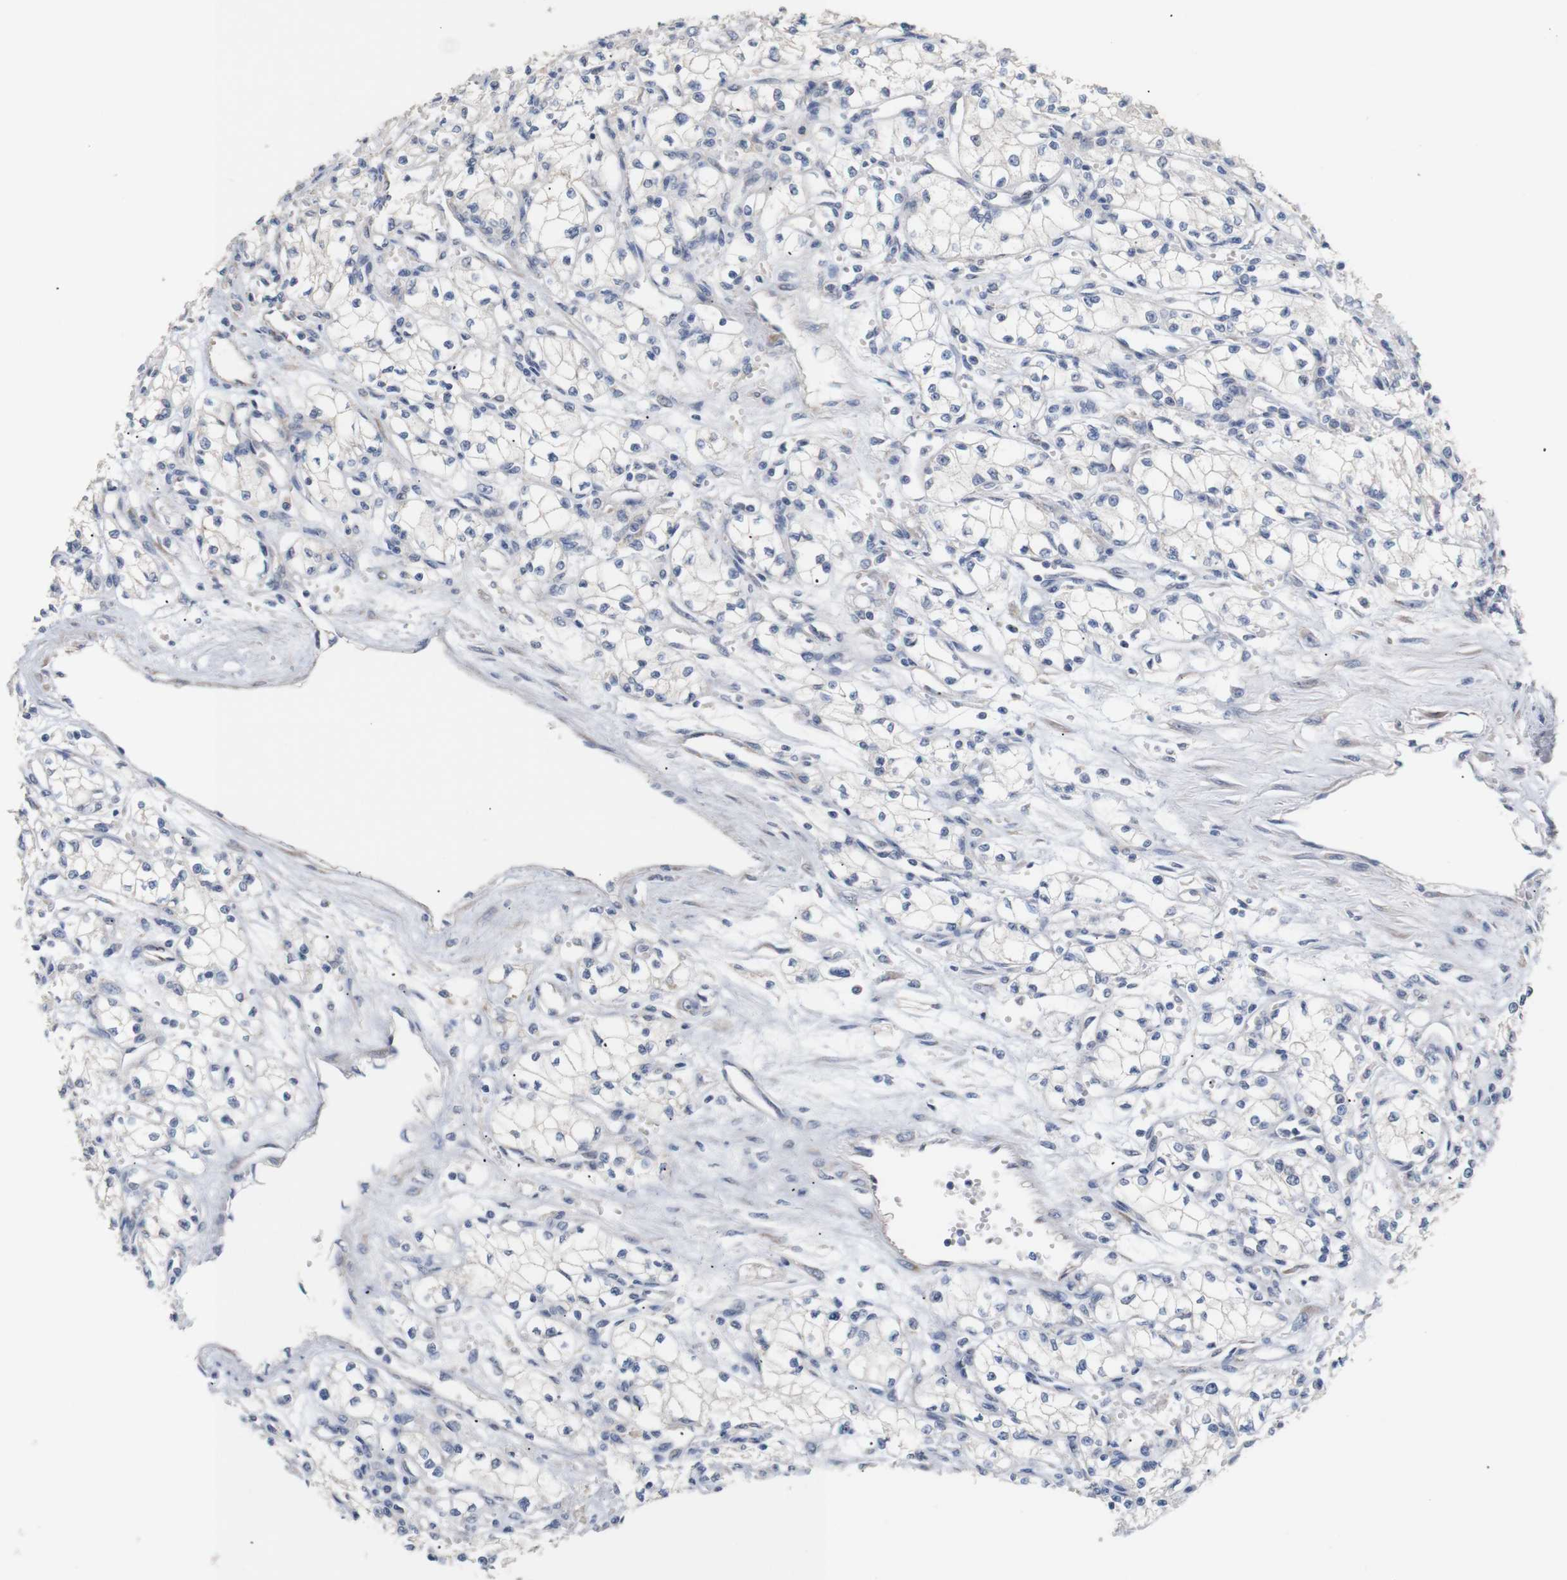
{"staining": {"intensity": "negative", "quantity": "none", "location": "none"}, "tissue": "renal cancer", "cell_type": "Tumor cells", "image_type": "cancer", "snomed": [{"axis": "morphology", "description": "Normal tissue, NOS"}, {"axis": "morphology", "description": "Adenocarcinoma, NOS"}, {"axis": "topography", "description": "Kidney"}], "caption": "IHC image of neoplastic tissue: renal adenocarcinoma stained with DAB reveals no significant protein positivity in tumor cells.", "gene": "TRIM5", "patient": {"sex": "male", "age": 59}}